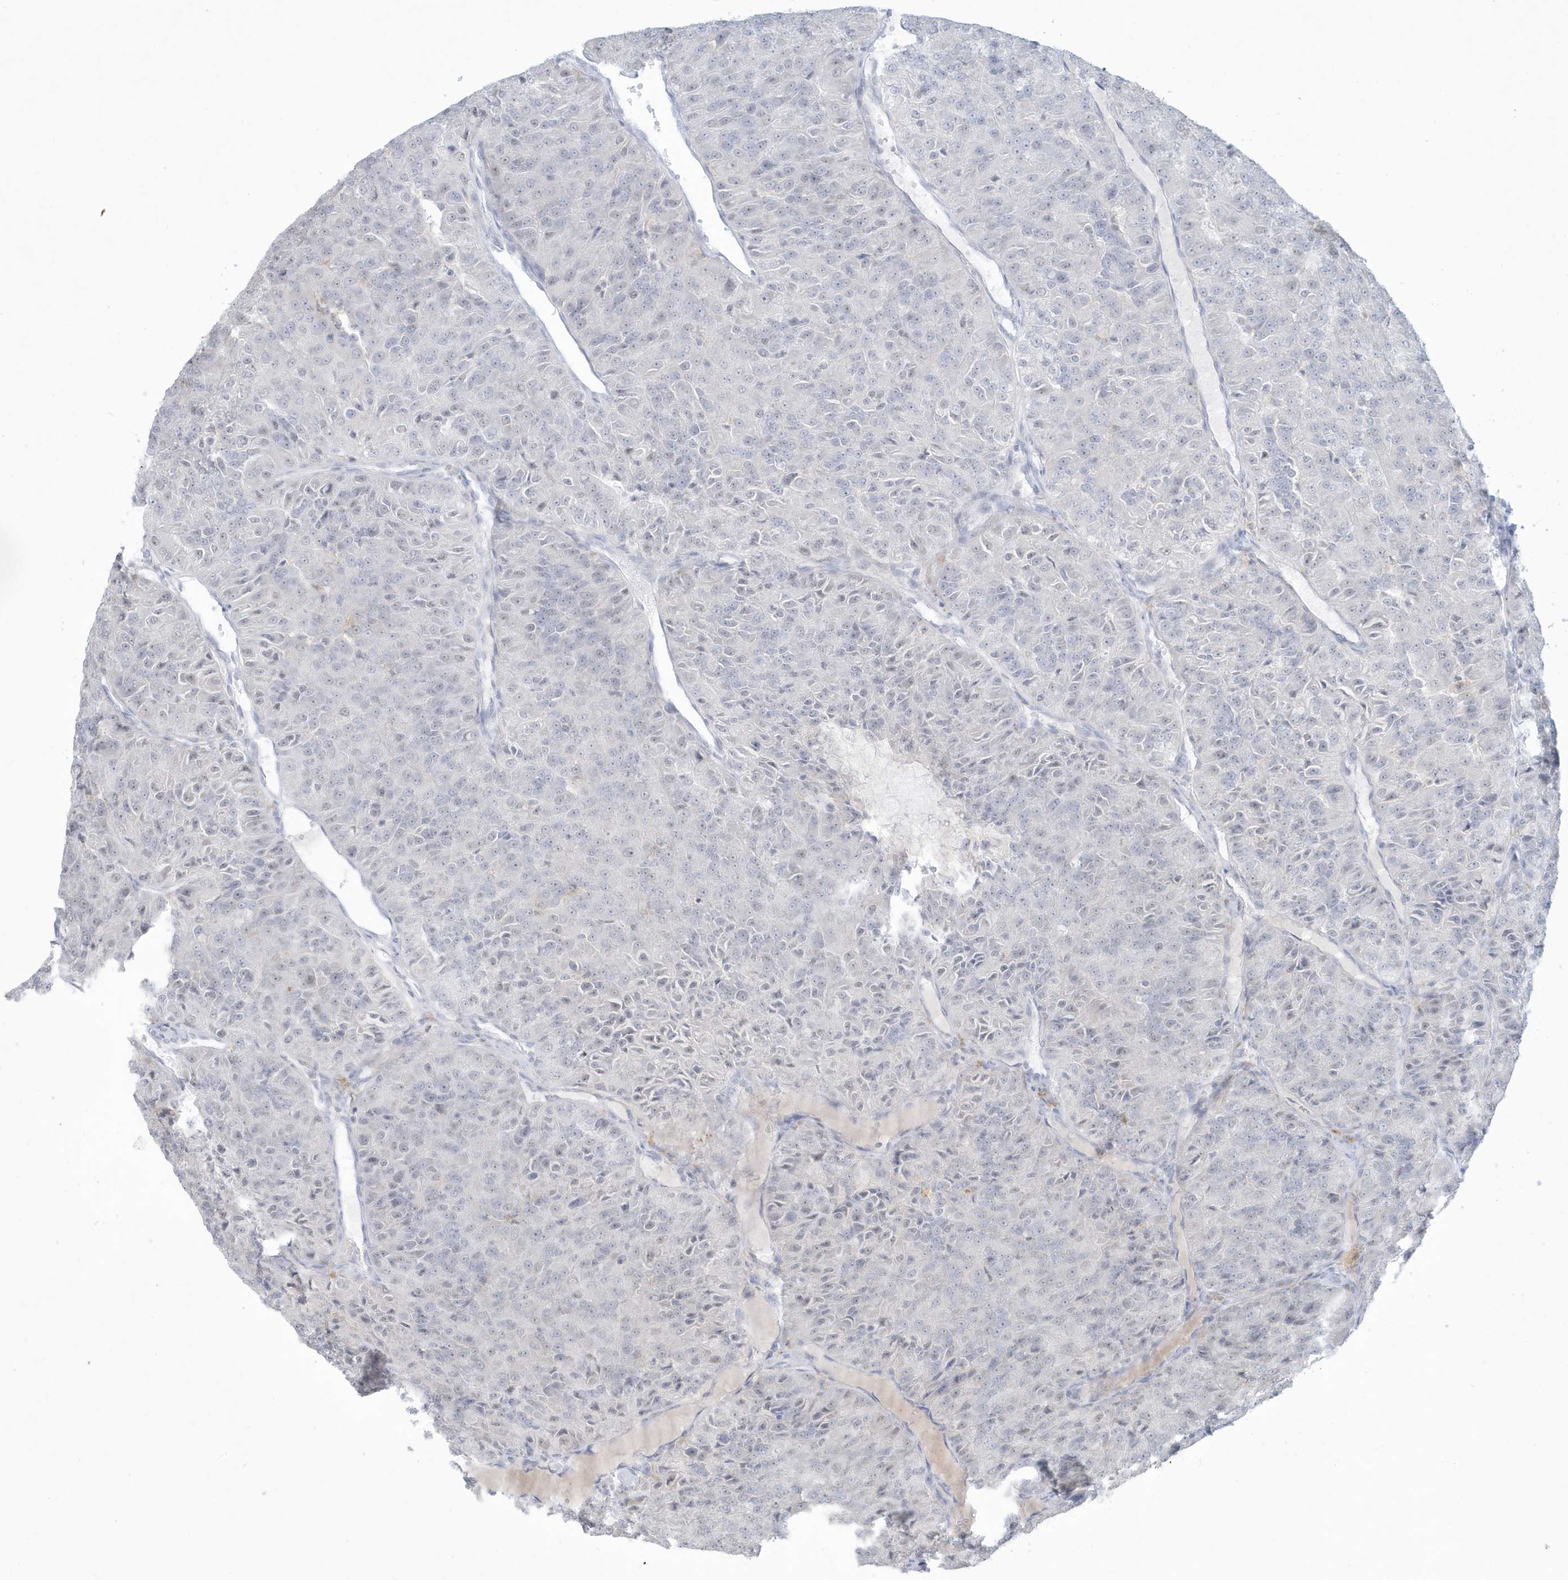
{"staining": {"intensity": "negative", "quantity": "none", "location": "none"}, "tissue": "renal cancer", "cell_type": "Tumor cells", "image_type": "cancer", "snomed": [{"axis": "morphology", "description": "Adenocarcinoma, NOS"}, {"axis": "topography", "description": "Kidney"}], "caption": "Image shows no significant protein positivity in tumor cells of renal cancer (adenocarcinoma).", "gene": "HERC6", "patient": {"sex": "female", "age": 63}}